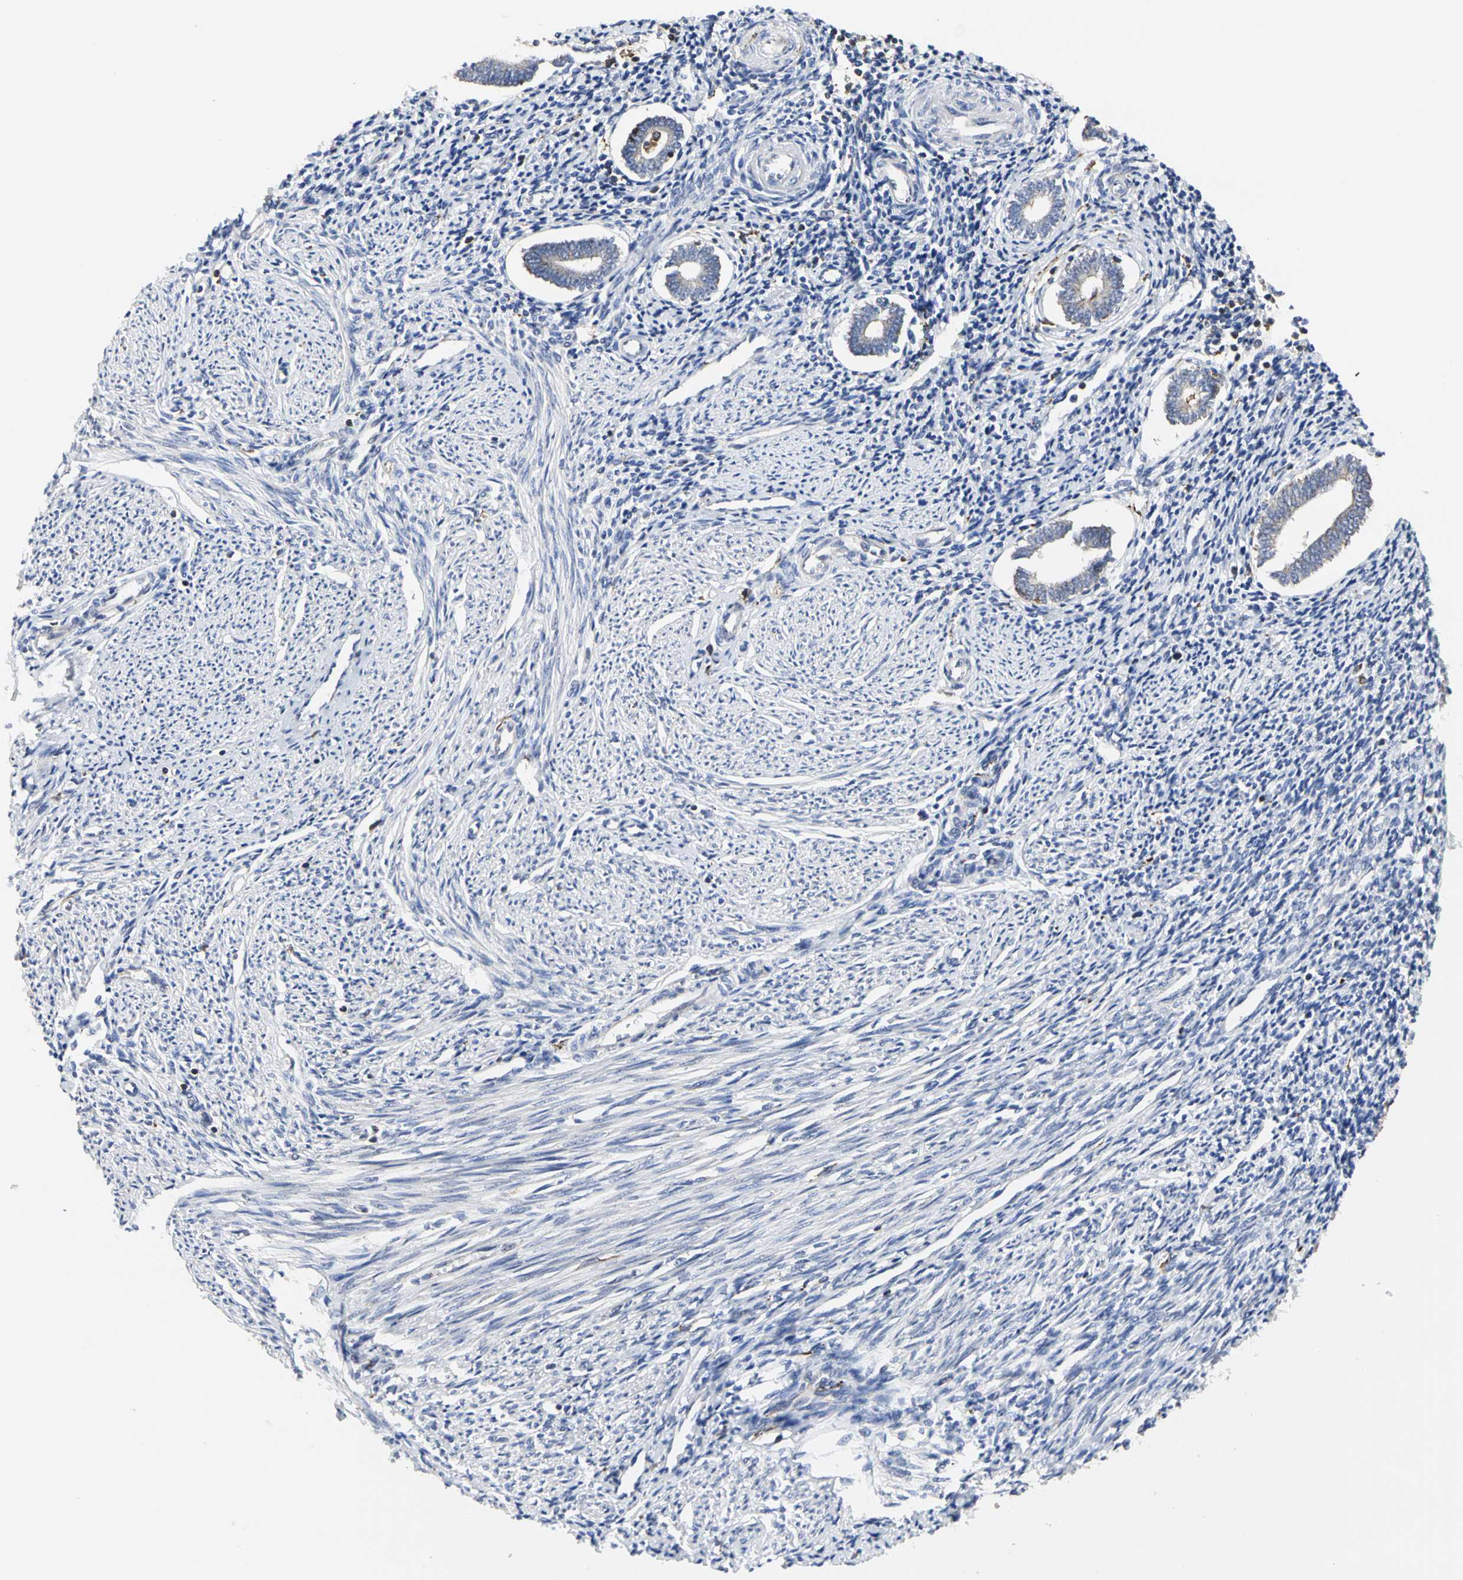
{"staining": {"intensity": "negative", "quantity": "none", "location": "none"}, "tissue": "endometrium", "cell_type": "Cells in endometrial stroma", "image_type": "normal", "snomed": [{"axis": "morphology", "description": "Normal tissue, NOS"}, {"axis": "topography", "description": "Endometrium"}], "caption": "This is a micrograph of immunohistochemistry staining of unremarkable endometrium, which shows no expression in cells in endometrial stroma.", "gene": "NAPG", "patient": {"sex": "female", "age": 52}}